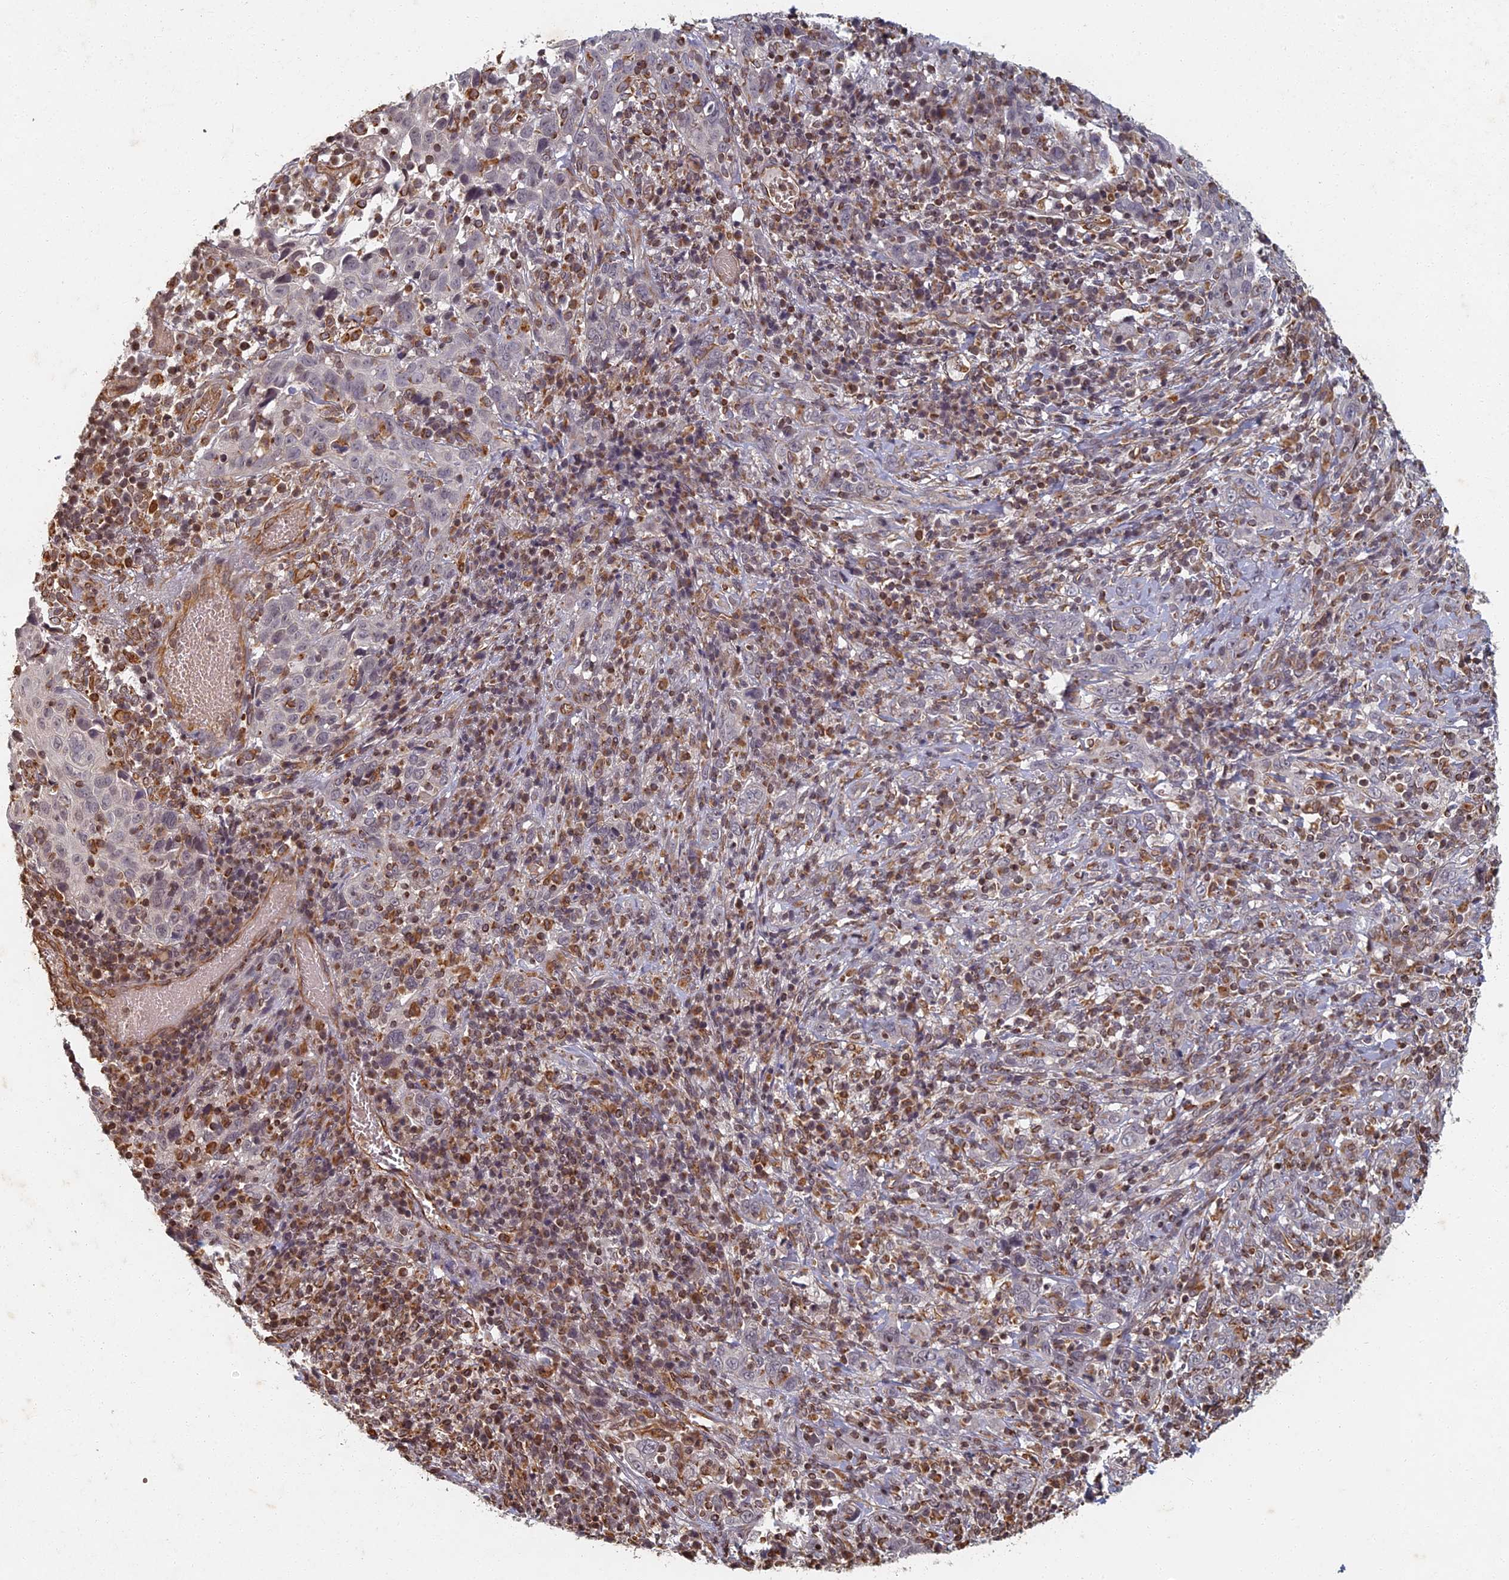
{"staining": {"intensity": "negative", "quantity": "none", "location": "none"}, "tissue": "cervical cancer", "cell_type": "Tumor cells", "image_type": "cancer", "snomed": [{"axis": "morphology", "description": "Squamous cell carcinoma, NOS"}, {"axis": "topography", "description": "Cervix"}], "caption": "The photomicrograph shows no significant staining in tumor cells of cervical squamous cell carcinoma. (Stains: DAB IHC with hematoxylin counter stain, Microscopy: brightfield microscopy at high magnification).", "gene": "ABCB10", "patient": {"sex": "female", "age": 46}}